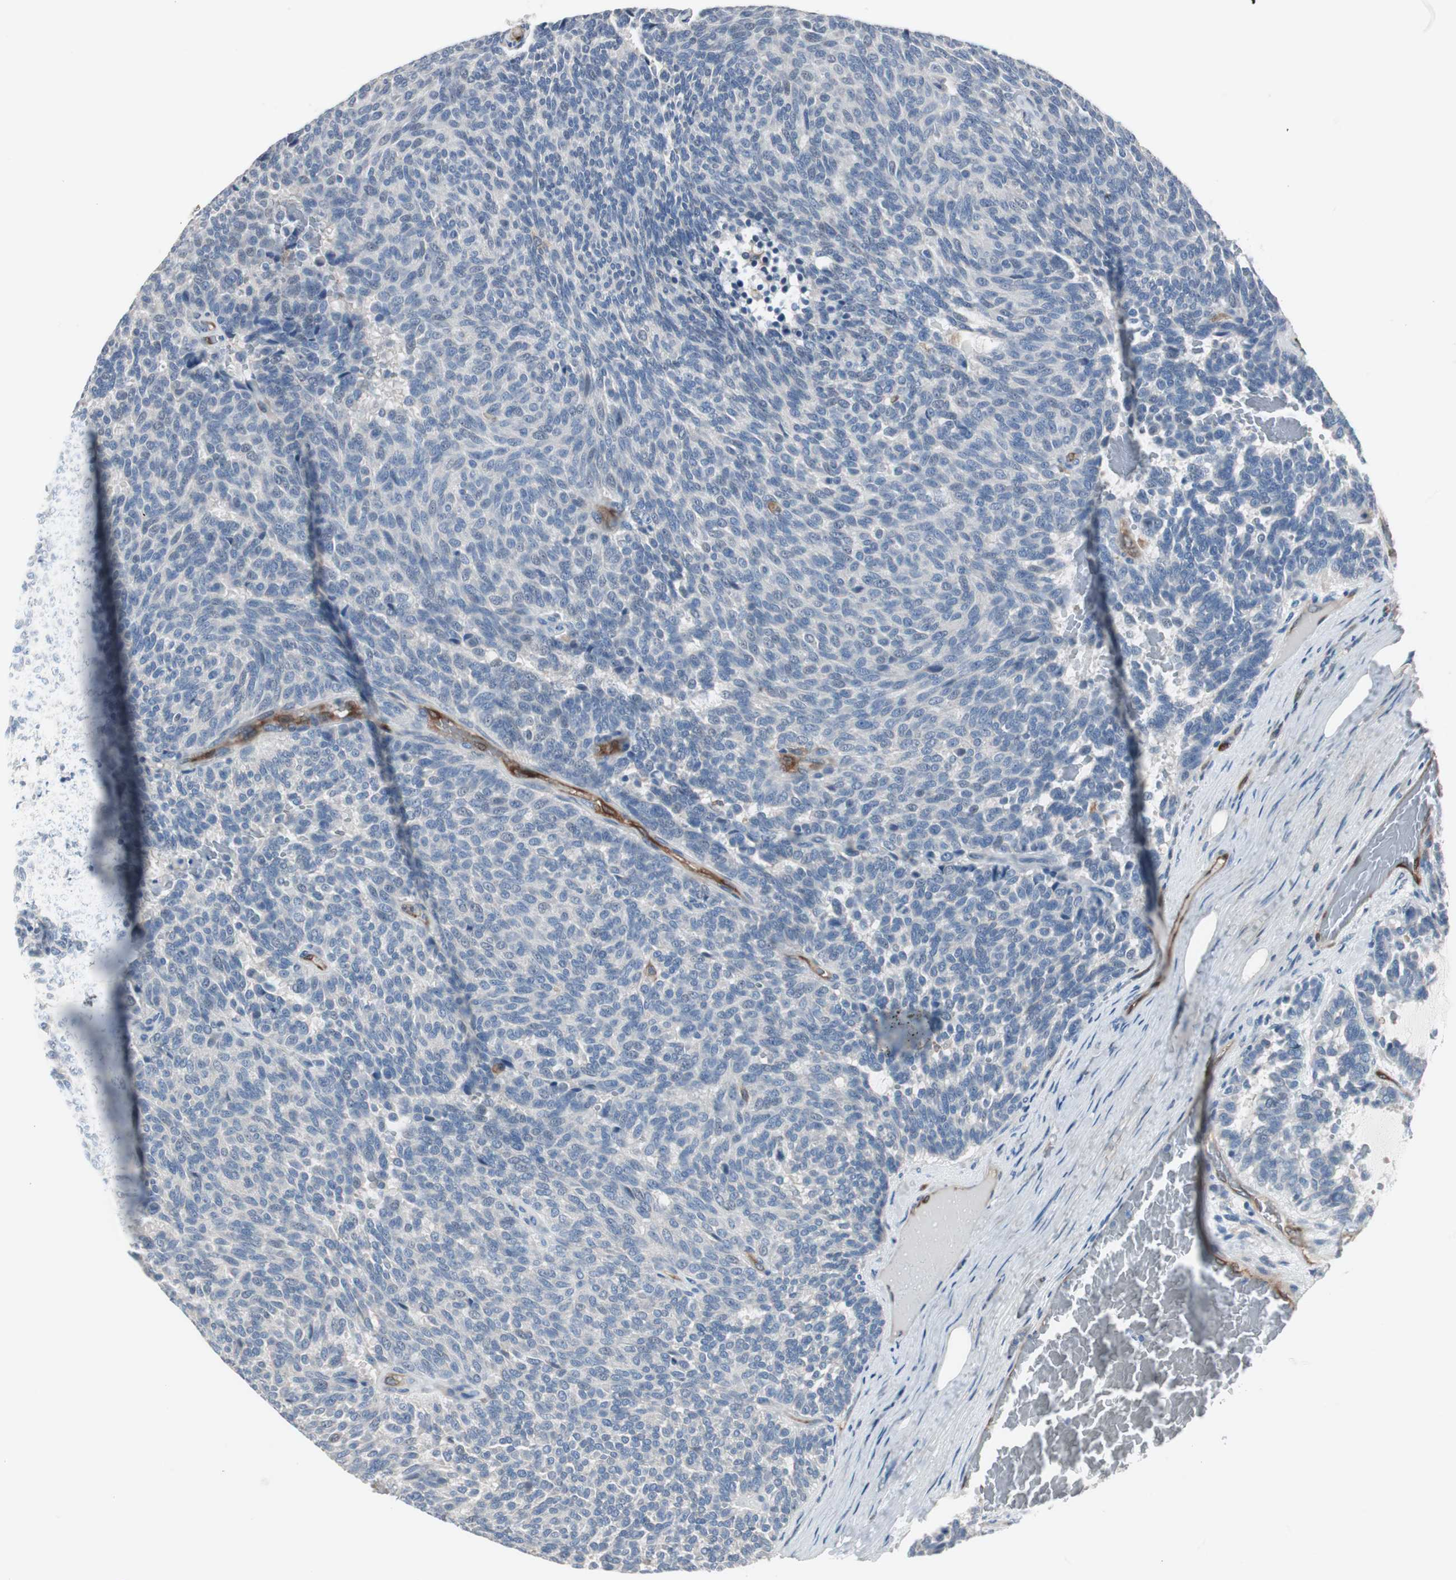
{"staining": {"intensity": "negative", "quantity": "none", "location": "none"}, "tissue": "carcinoid", "cell_type": "Tumor cells", "image_type": "cancer", "snomed": [{"axis": "morphology", "description": "Carcinoid, malignant, NOS"}, {"axis": "topography", "description": "Pancreas"}], "caption": "Tumor cells show no significant protein positivity in carcinoid (malignant).", "gene": "SWAP70", "patient": {"sex": "female", "age": 54}}